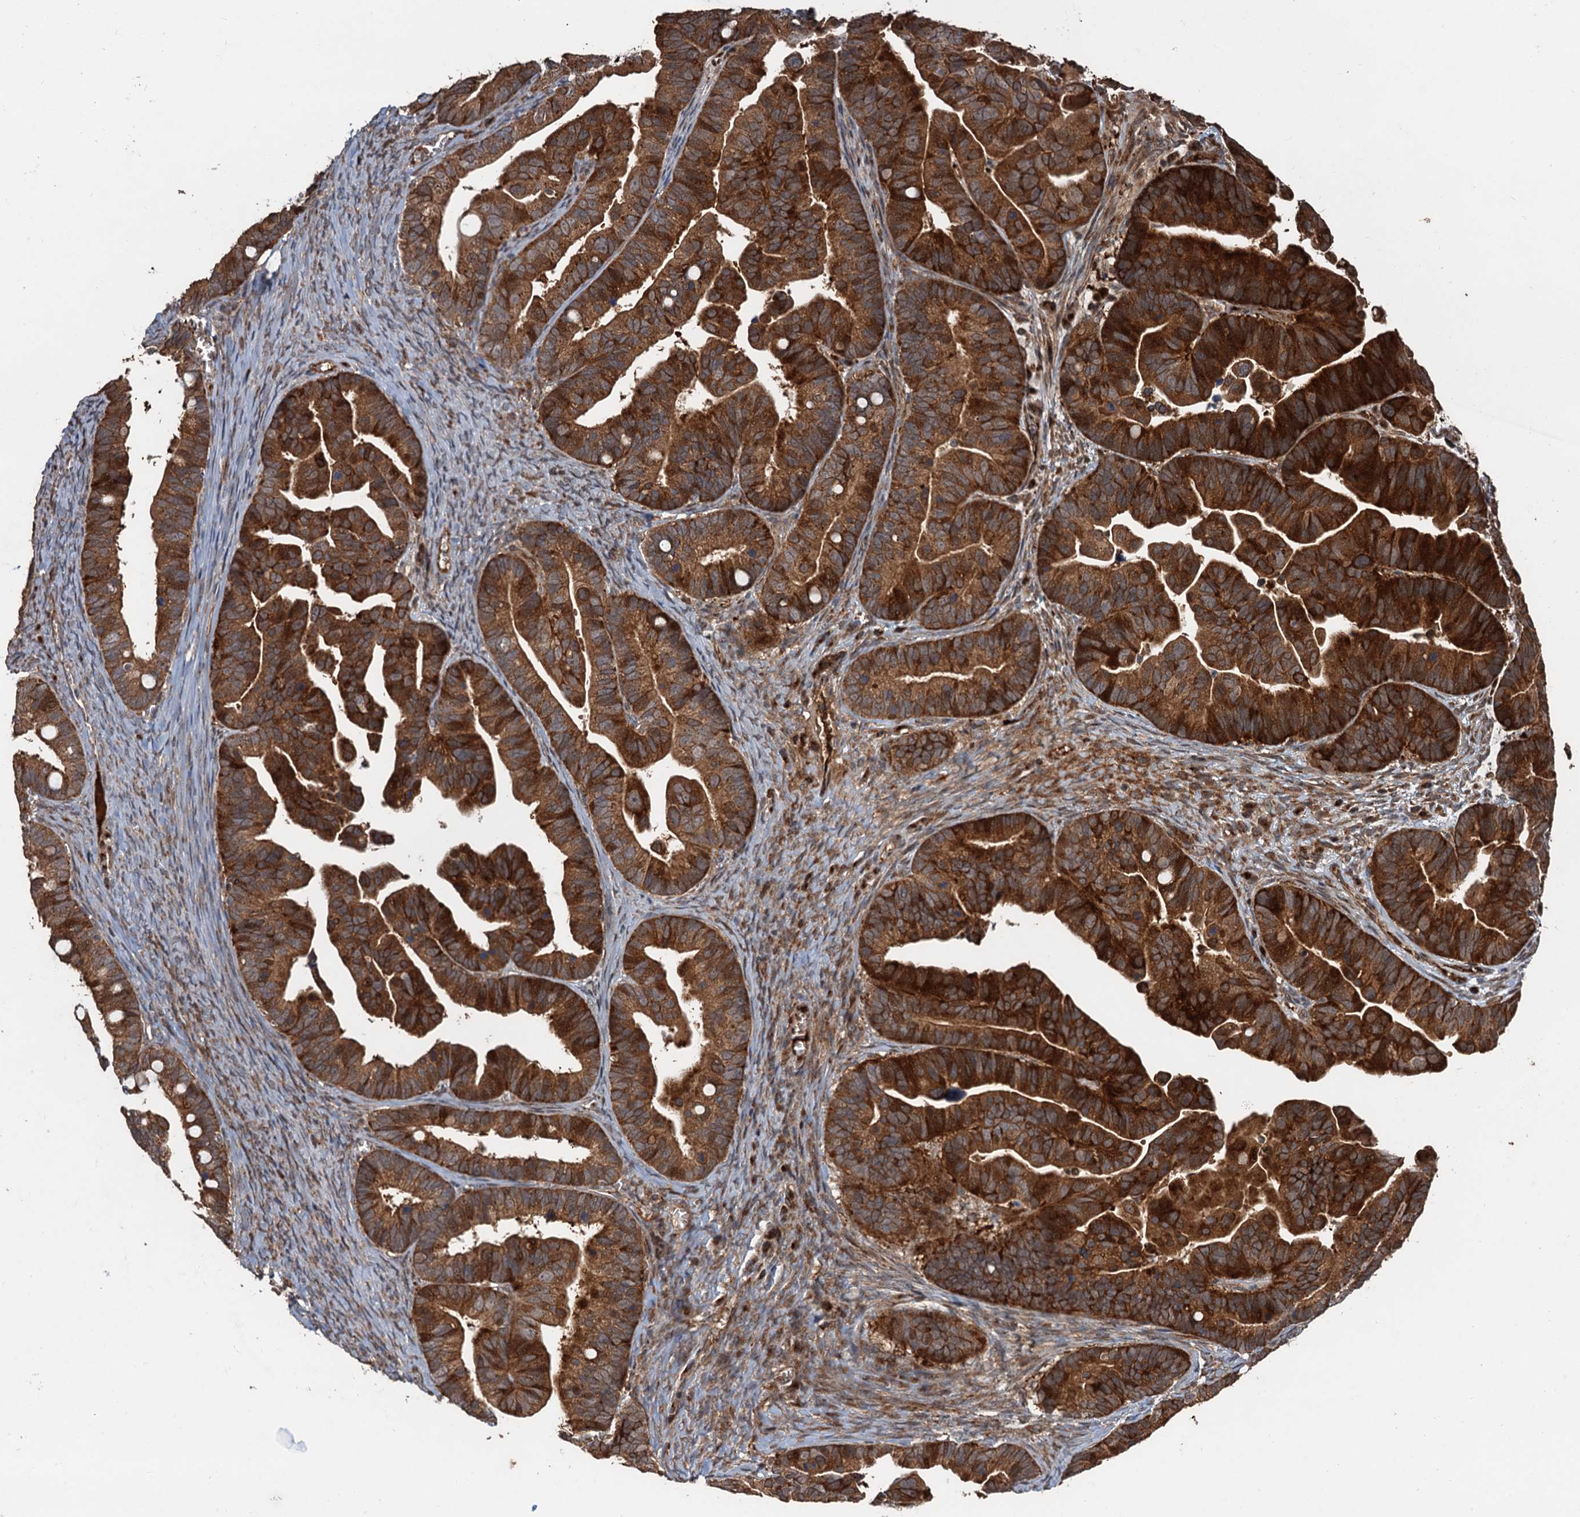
{"staining": {"intensity": "strong", "quantity": ">75%", "location": "cytoplasmic/membranous"}, "tissue": "ovarian cancer", "cell_type": "Tumor cells", "image_type": "cancer", "snomed": [{"axis": "morphology", "description": "Cystadenocarcinoma, serous, NOS"}, {"axis": "topography", "description": "Ovary"}], "caption": "An immunohistochemistry (IHC) micrograph of tumor tissue is shown. Protein staining in brown shows strong cytoplasmic/membranous positivity in ovarian cancer within tumor cells. (DAB (3,3'-diaminobenzidine) IHC with brightfield microscopy, high magnification).", "gene": "DEXI", "patient": {"sex": "female", "age": 56}}